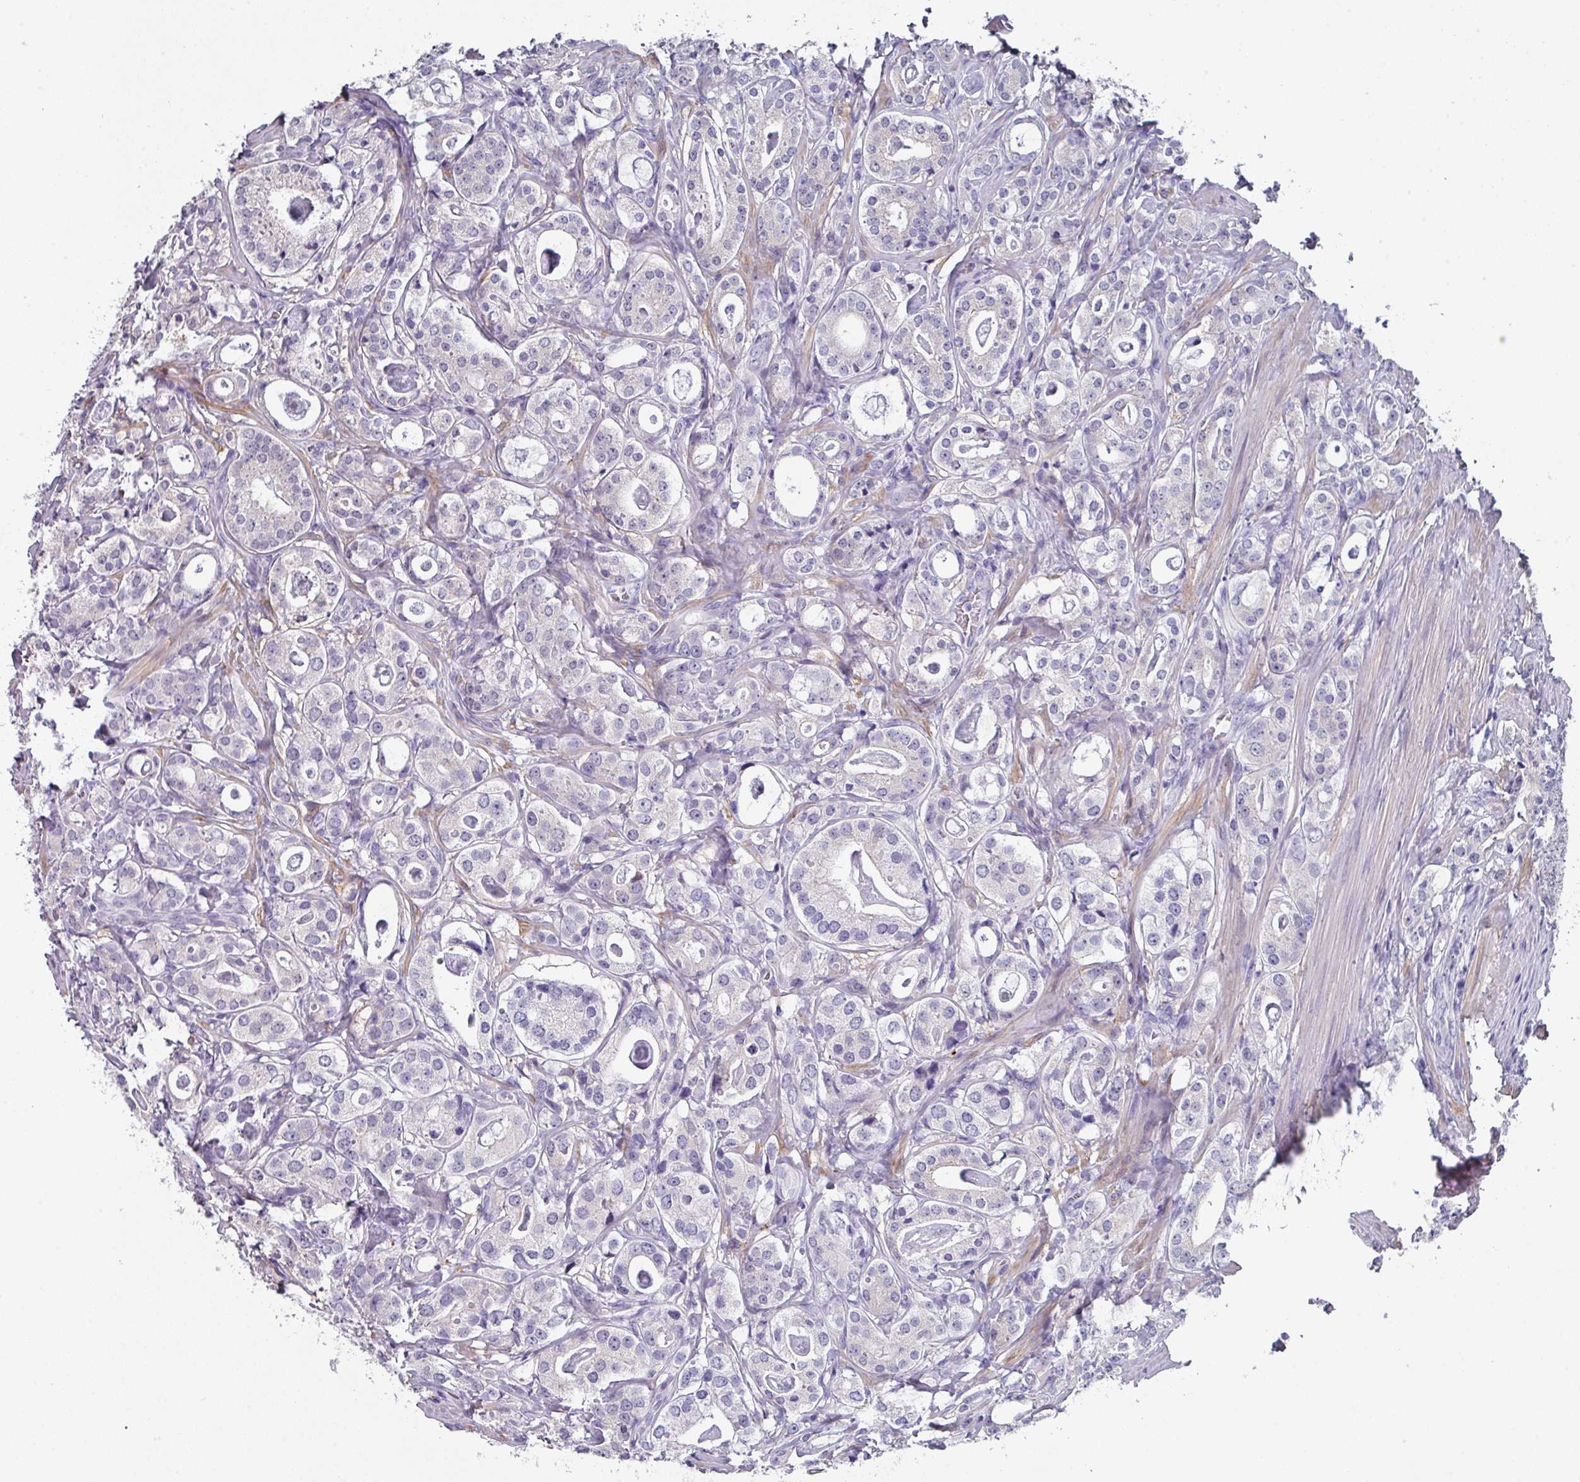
{"staining": {"intensity": "negative", "quantity": "none", "location": "none"}, "tissue": "prostate cancer", "cell_type": "Tumor cells", "image_type": "cancer", "snomed": [{"axis": "morphology", "description": "Adenocarcinoma, High grade"}, {"axis": "topography", "description": "Prostate"}], "caption": "This is an immunohistochemistry micrograph of human prostate adenocarcinoma (high-grade). There is no expression in tumor cells.", "gene": "PEX10", "patient": {"sex": "male", "age": 63}}